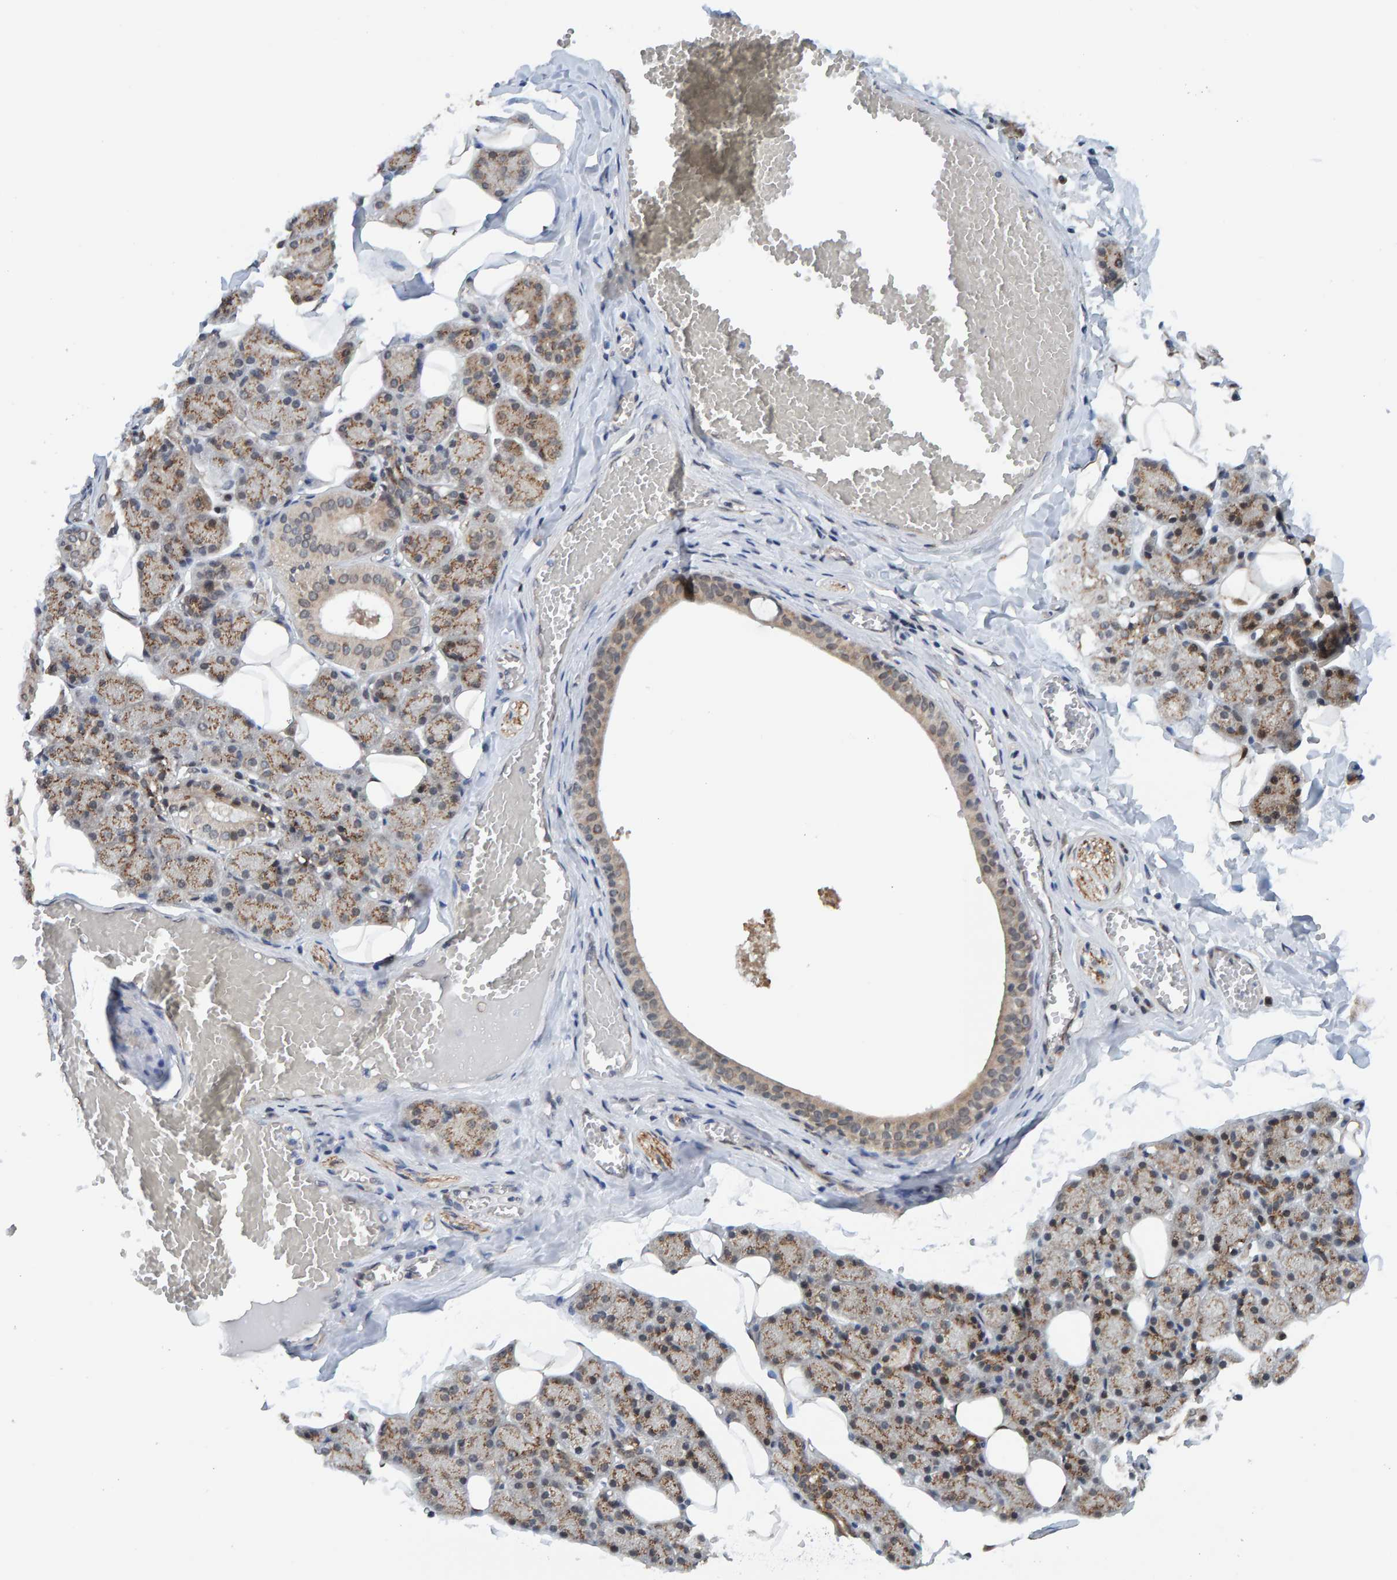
{"staining": {"intensity": "moderate", "quantity": ">75%", "location": "cytoplasmic/membranous"}, "tissue": "salivary gland", "cell_type": "Glandular cells", "image_type": "normal", "snomed": [{"axis": "morphology", "description": "Normal tissue, NOS"}, {"axis": "topography", "description": "Salivary gland"}], "caption": "A high-resolution micrograph shows IHC staining of unremarkable salivary gland, which shows moderate cytoplasmic/membranous positivity in about >75% of glandular cells. The staining was performed using DAB (3,3'-diaminobenzidine) to visualize the protein expression in brown, while the nuclei were stained in blue with hematoxylin (Magnification: 20x).", "gene": "SCRN2", "patient": {"sex": "female", "age": 33}}